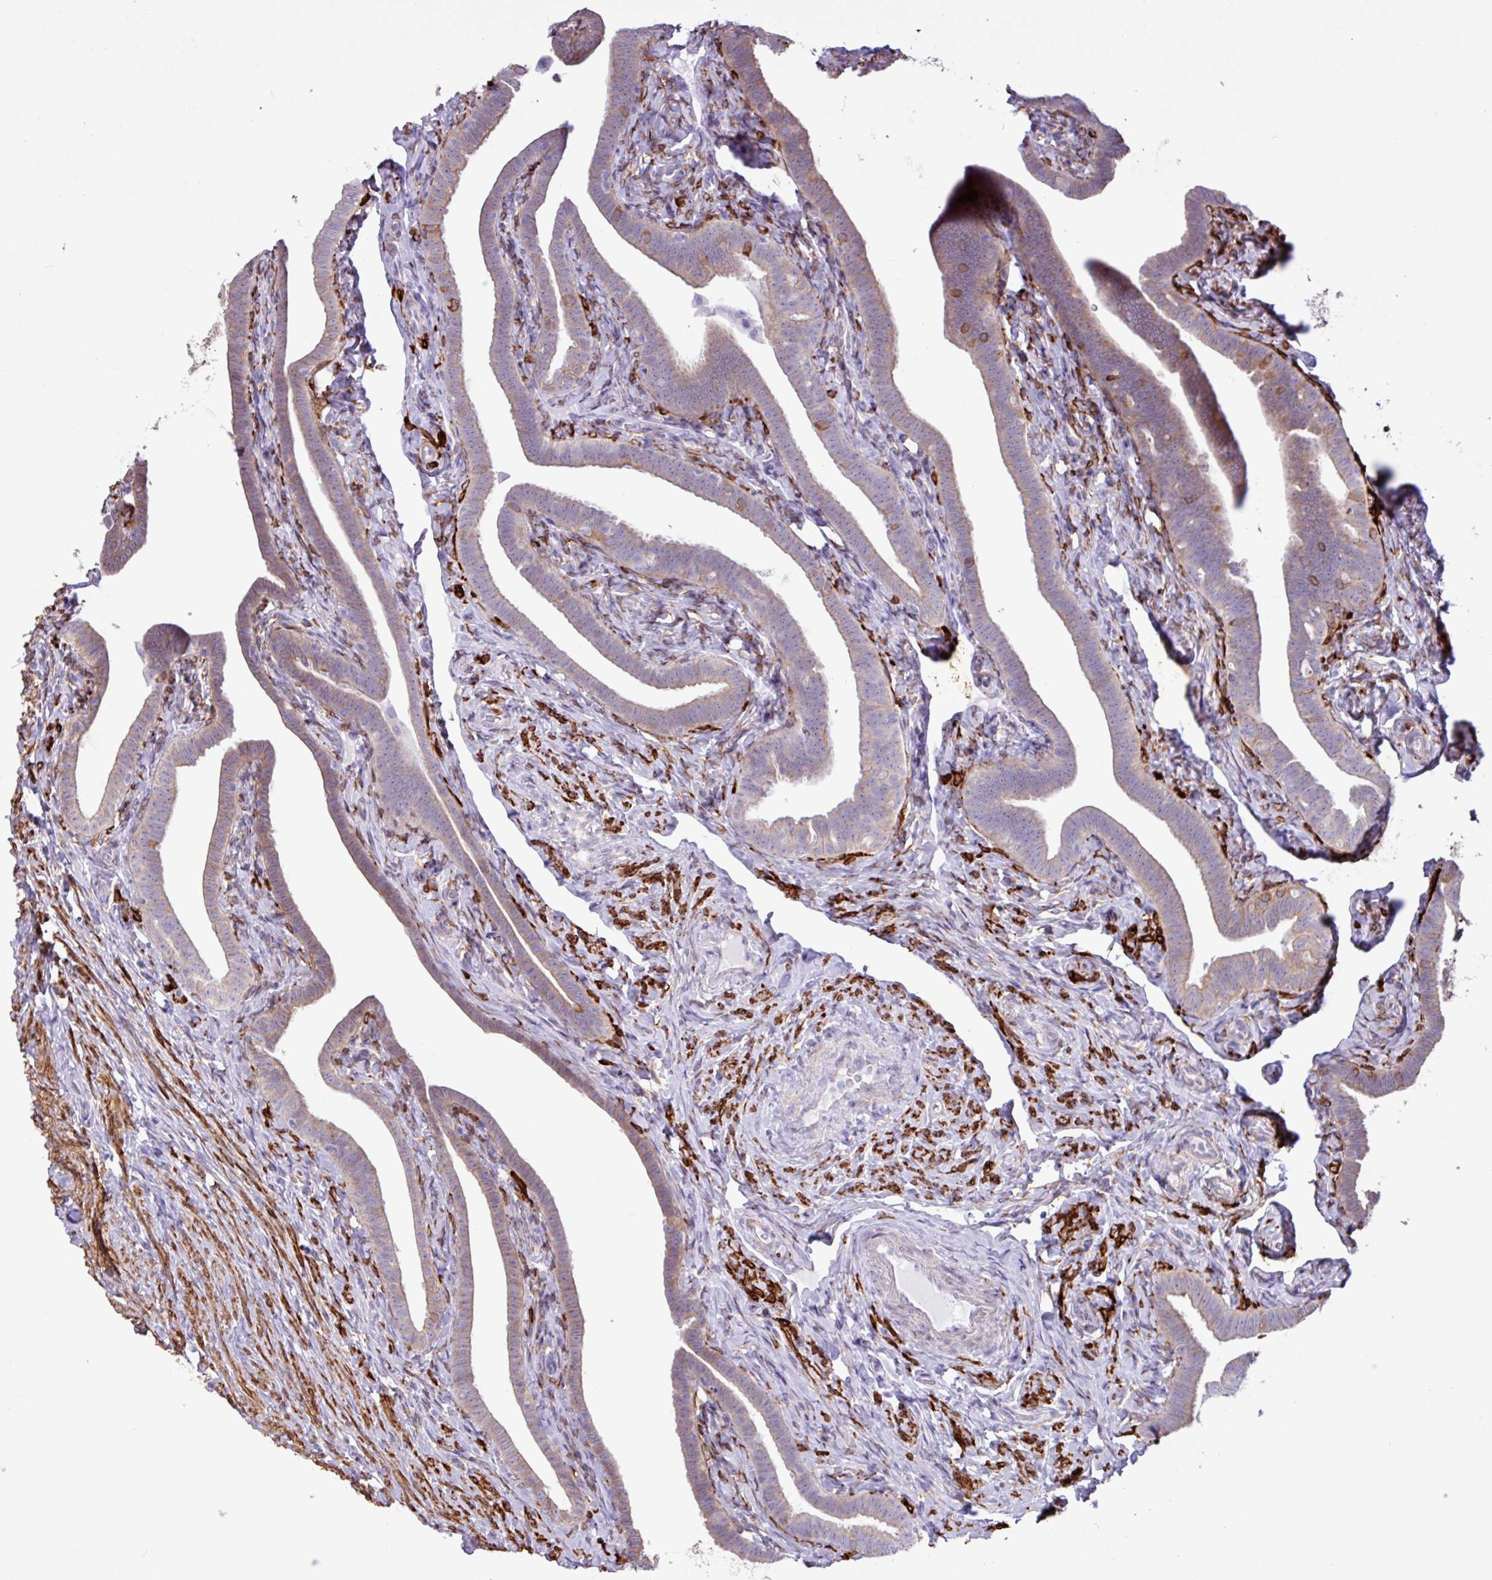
{"staining": {"intensity": "moderate", "quantity": "25%-75%", "location": "cytoplasmic/membranous"}, "tissue": "fallopian tube", "cell_type": "Glandular cells", "image_type": "normal", "snomed": [{"axis": "morphology", "description": "Normal tissue, NOS"}, {"axis": "topography", "description": "Fallopian tube"}], "caption": "The histopathology image demonstrates staining of normal fallopian tube, revealing moderate cytoplasmic/membranous protein staining (brown color) within glandular cells.", "gene": "SLC38A1", "patient": {"sex": "female", "age": 69}}